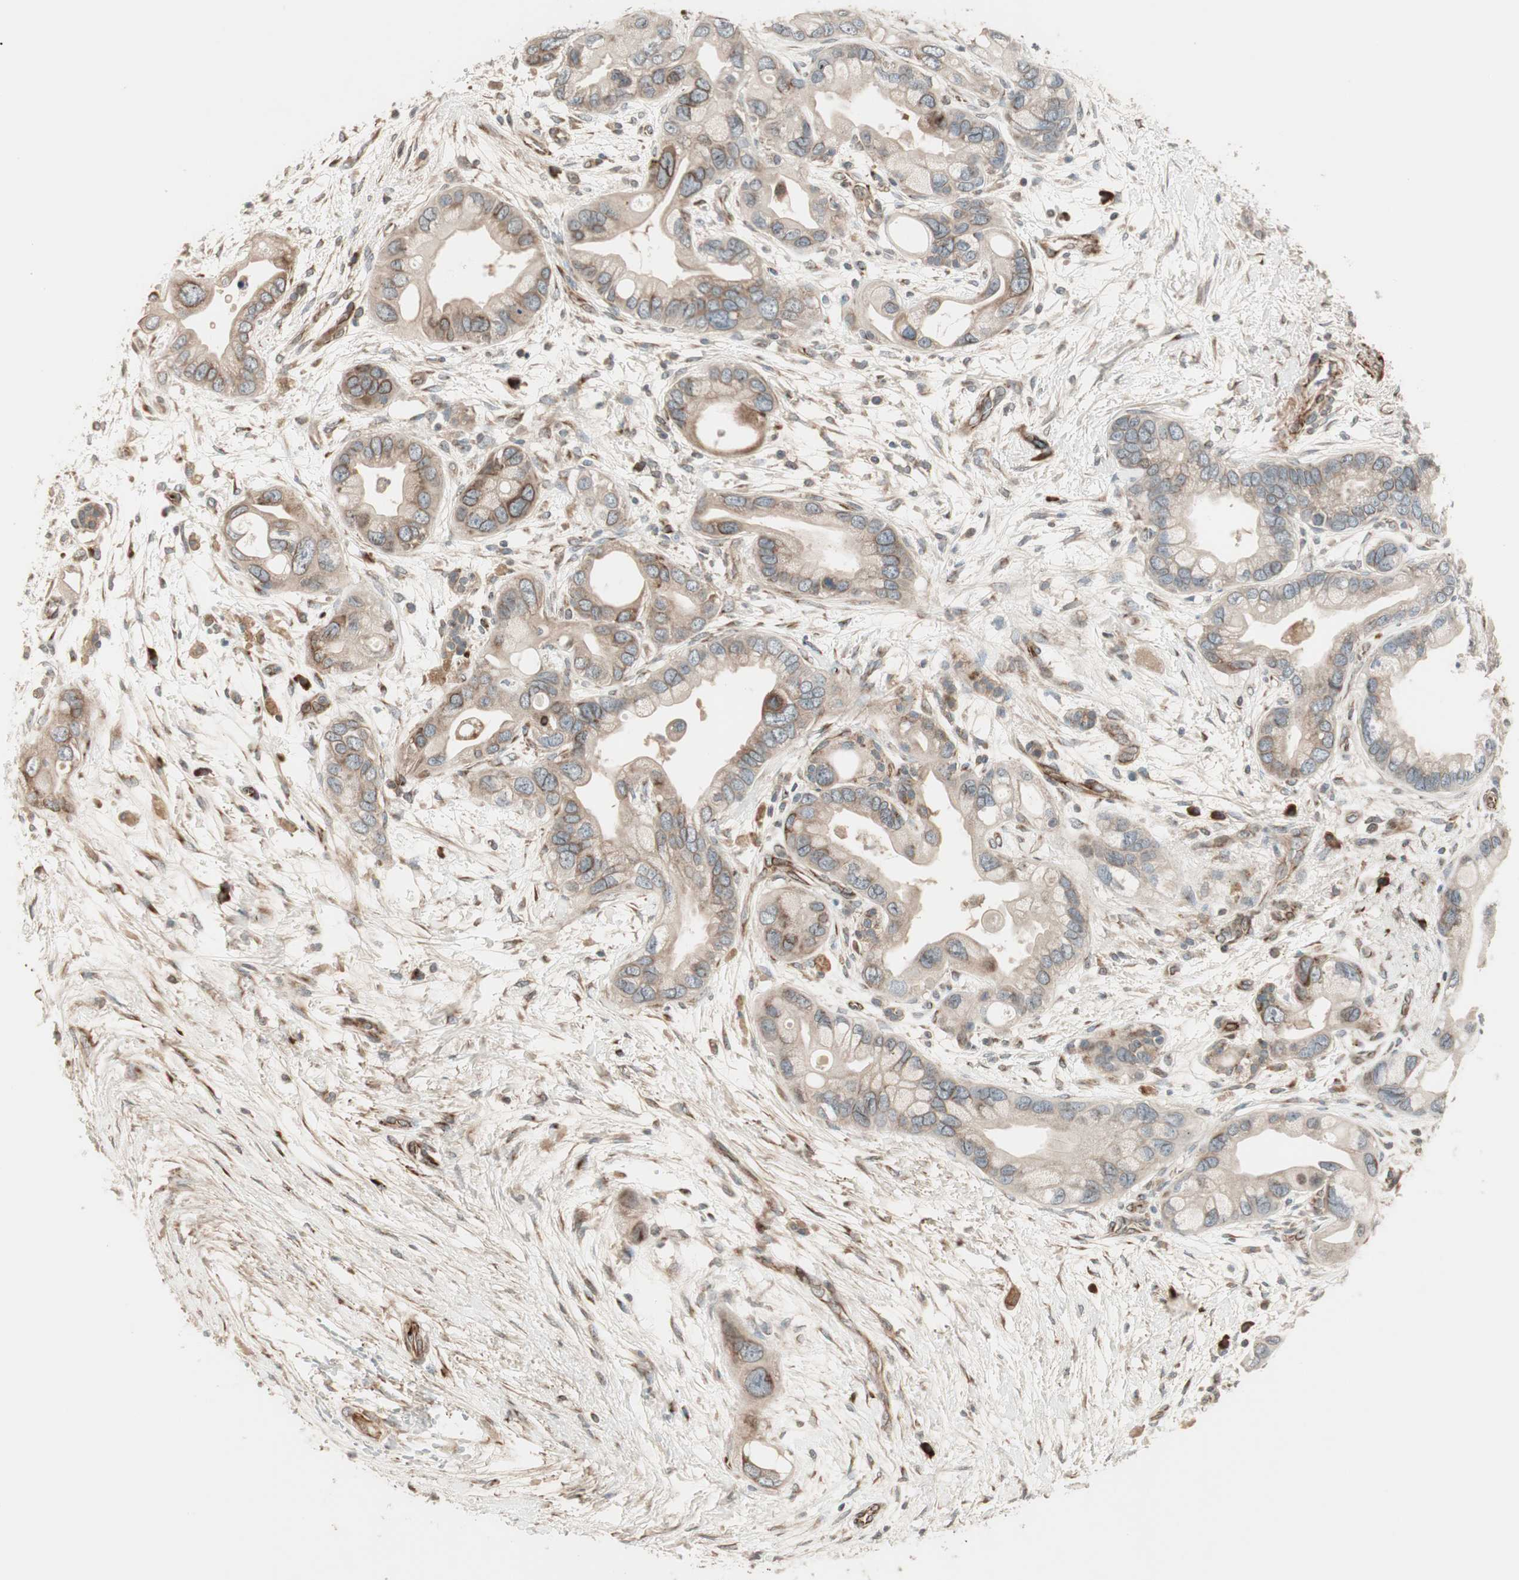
{"staining": {"intensity": "weak", "quantity": ">75%", "location": "cytoplasmic/membranous"}, "tissue": "pancreatic cancer", "cell_type": "Tumor cells", "image_type": "cancer", "snomed": [{"axis": "morphology", "description": "Adenocarcinoma, NOS"}, {"axis": "topography", "description": "Pancreas"}], "caption": "Protein staining reveals weak cytoplasmic/membranous expression in approximately >75% of tumor cells in pancreatic adenocarcinoma.", "gene": "PPP2R5E", "patient": {"sex": "female", "age": 77}}